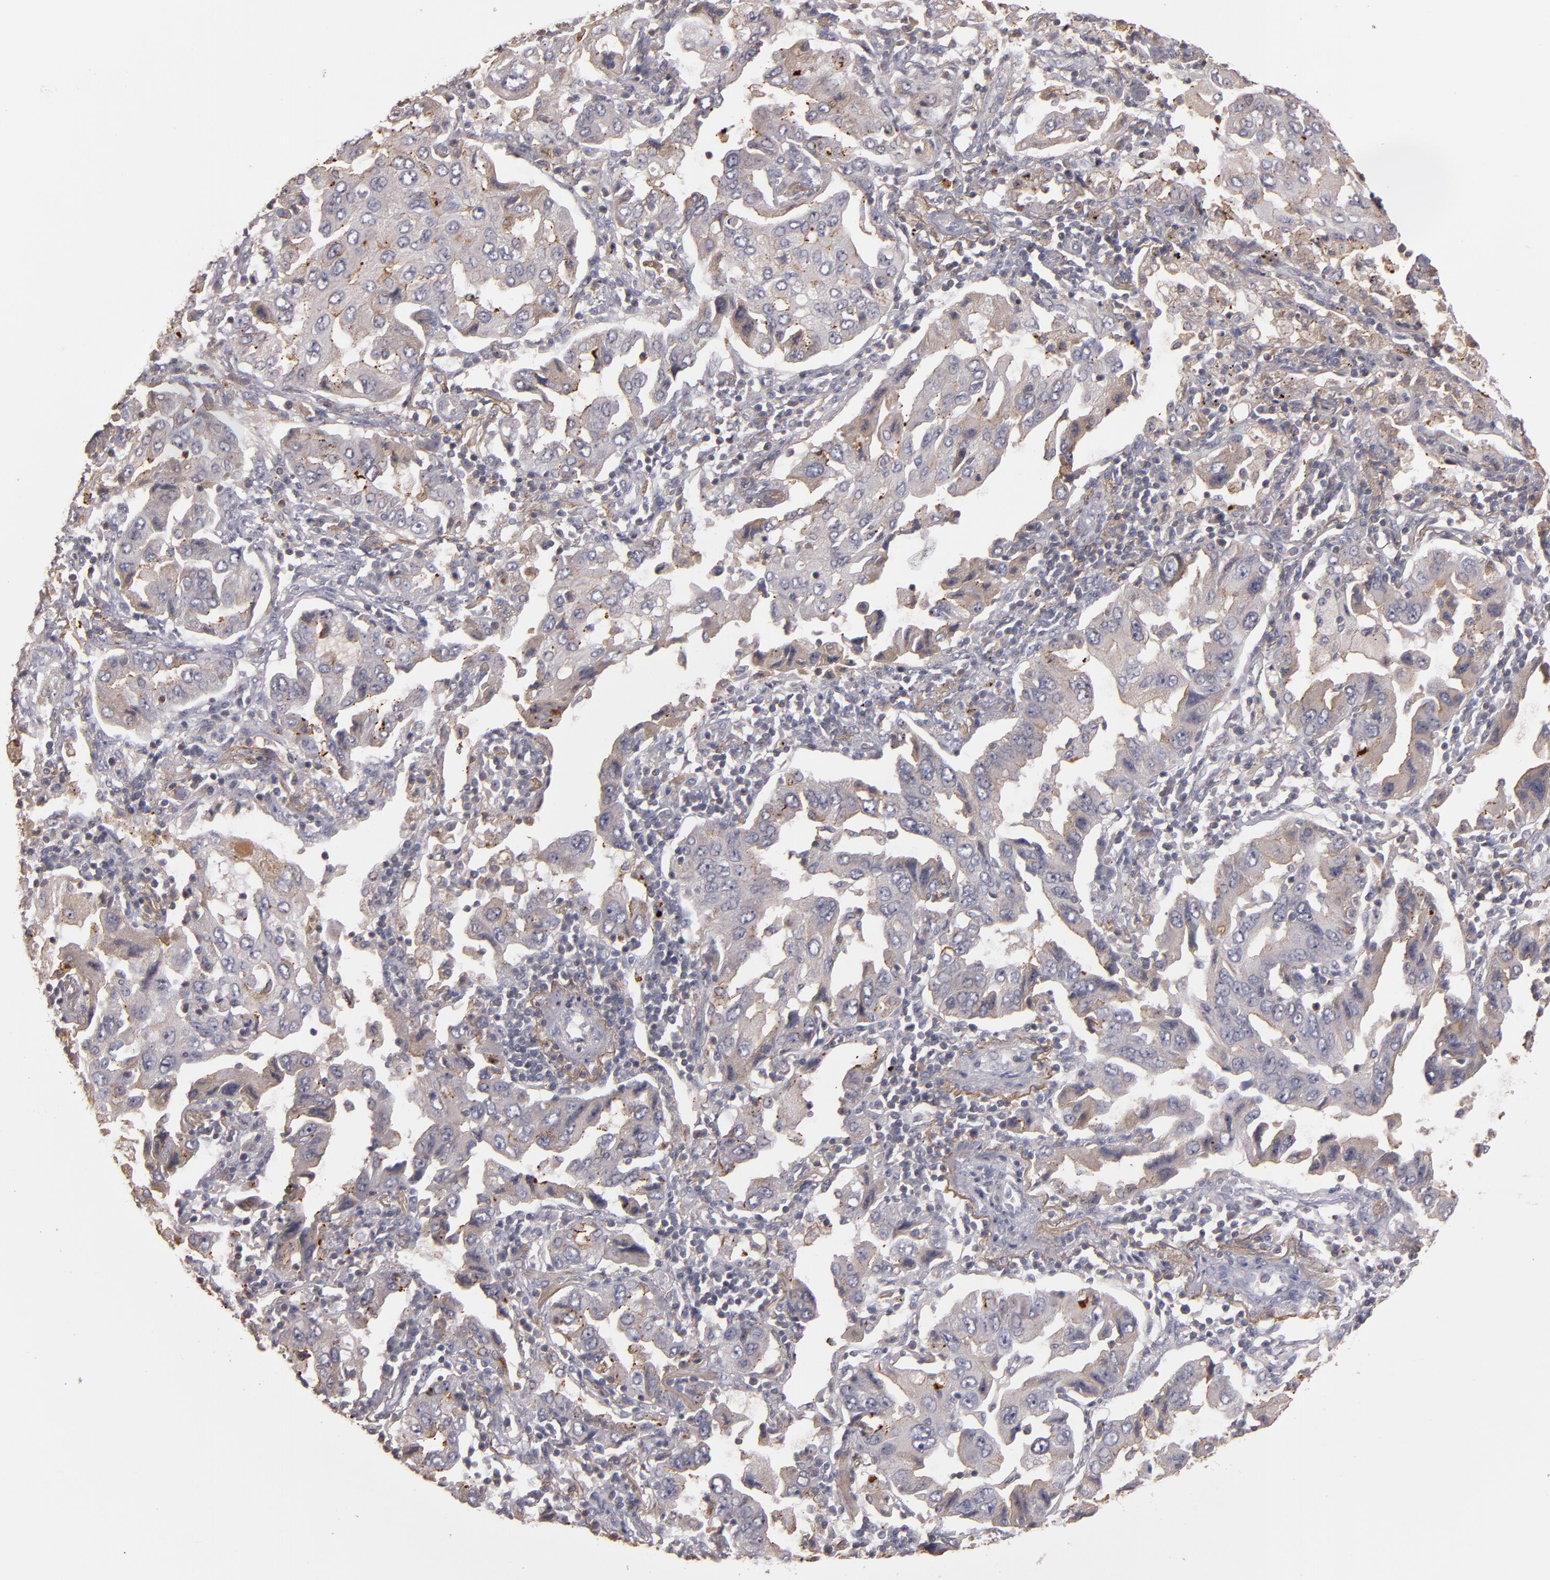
{"staining": {"intensity": "negative", "quantity": "none", "location": "none"}, "tissue": "lung cancer", "cell_type": "Tumor cells", "image_type": "cancer", "snomed": [{"axis": "morphology", "description": "Adenocarcinoma, NOS"}, {"axis": "topography", "description": "Lung"}], "caption": "The histopathology image reveals no significant staining in tumor cells of lung cancer. (DAB (3,3'-diaminobenzidine) immunohistochemistry (IHC) with hematoxylin counter stain).", "gene": "MBL2", "patient": {"sex": "female", "age": 65}}